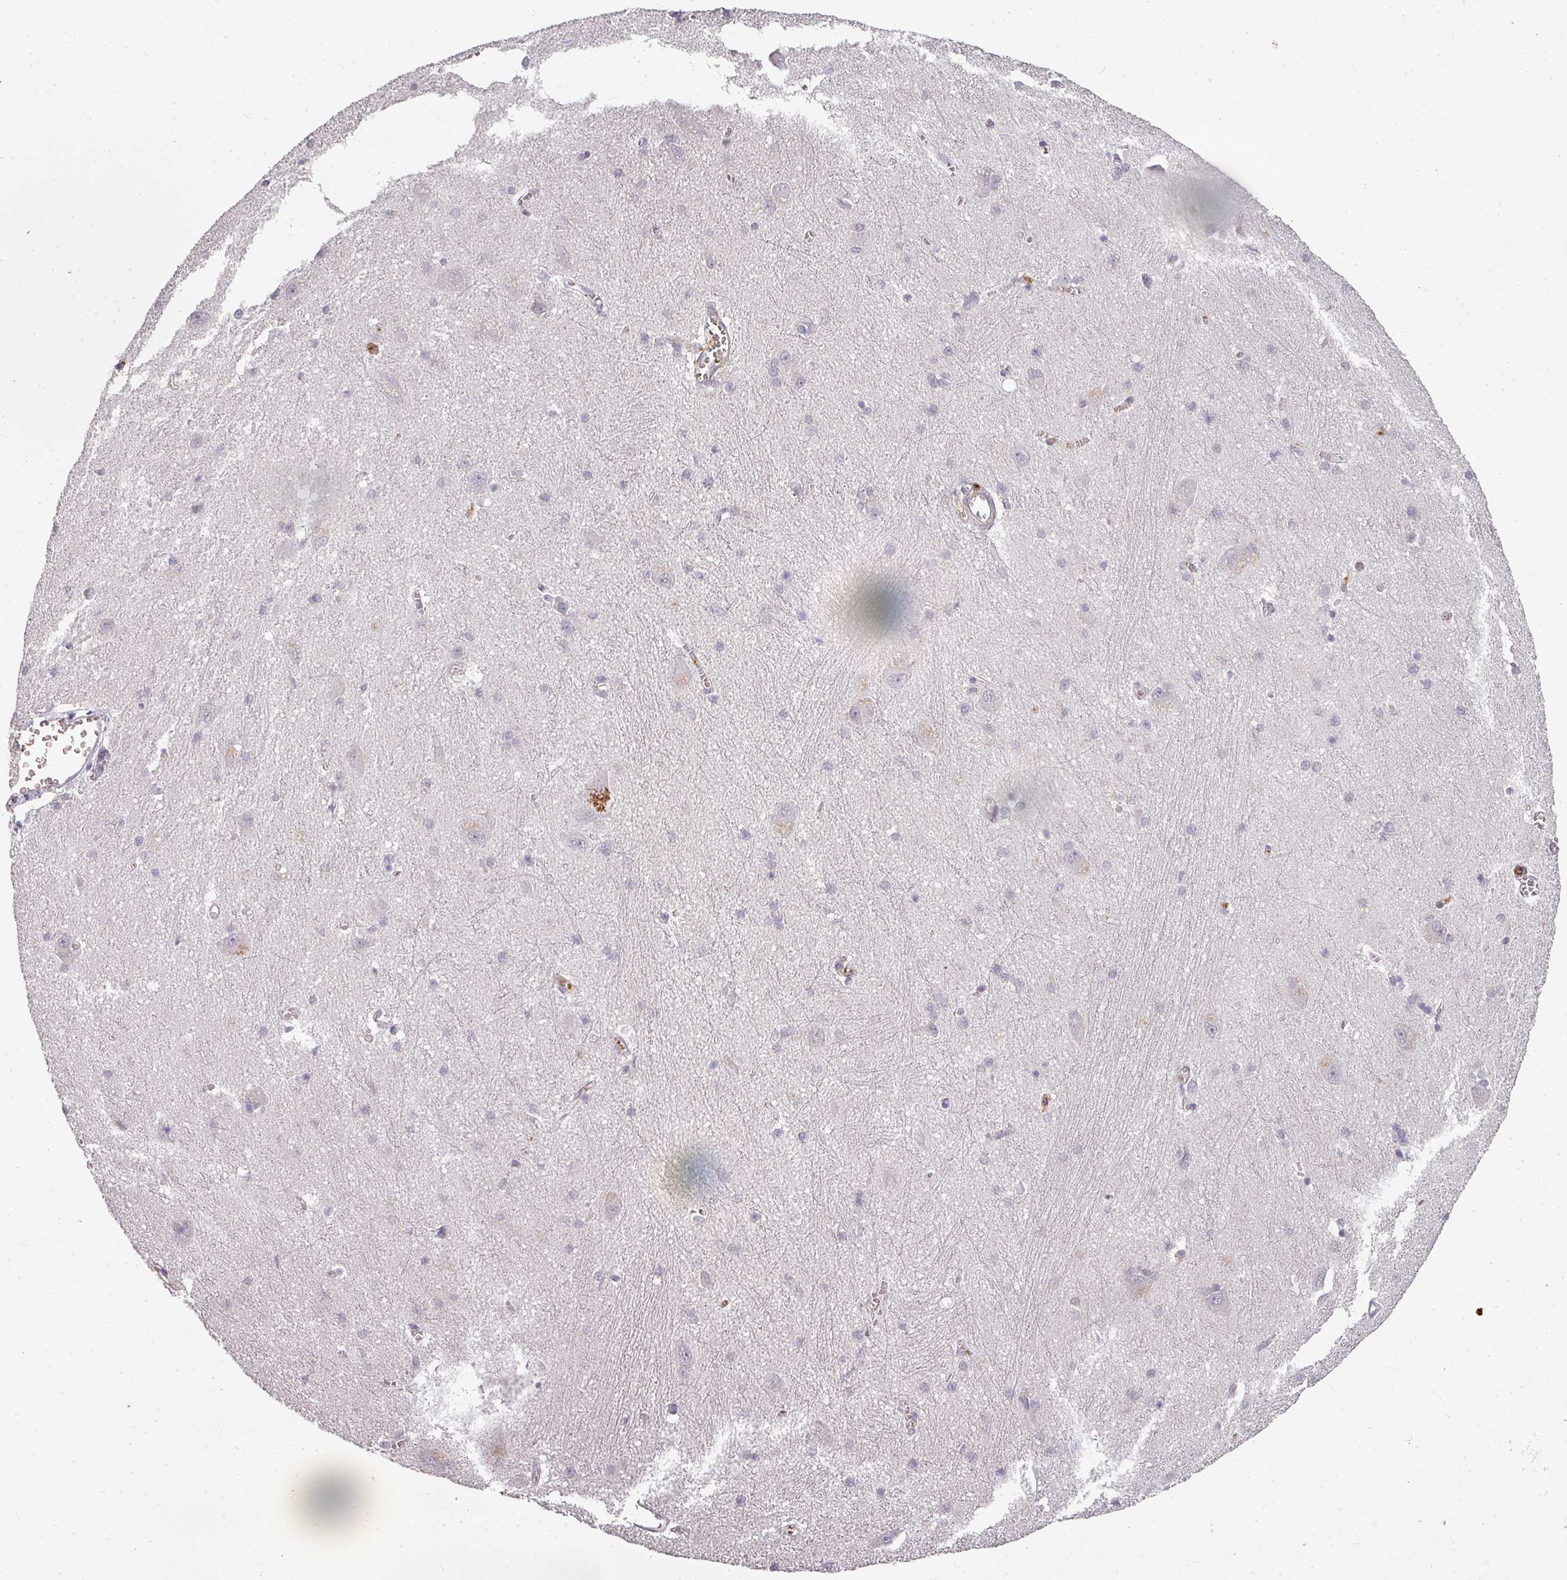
{"staining": {"intensity": "negative", "quantity": "none", "location": "none"}, "tissue": "caudate", "cell_type": "Glial cells", "image_type": "normal", "snomed": [{"axis": "morphology", "description": "Normal tissue, NOS"}, {"axis": "topography", "description": "Lateral ventricle wall"}], "caption": "This is a histopathology image of immunohistochemistry staining of normal caudate, which shows no expression in glial cells. (Brightfield microscopy of DAB (3,3'-diaminobenzidine) immunohistochemistry (IHC) at high magnification).", "gene": "CLIC1", "patient": {"sex": "male", "age": 37}}